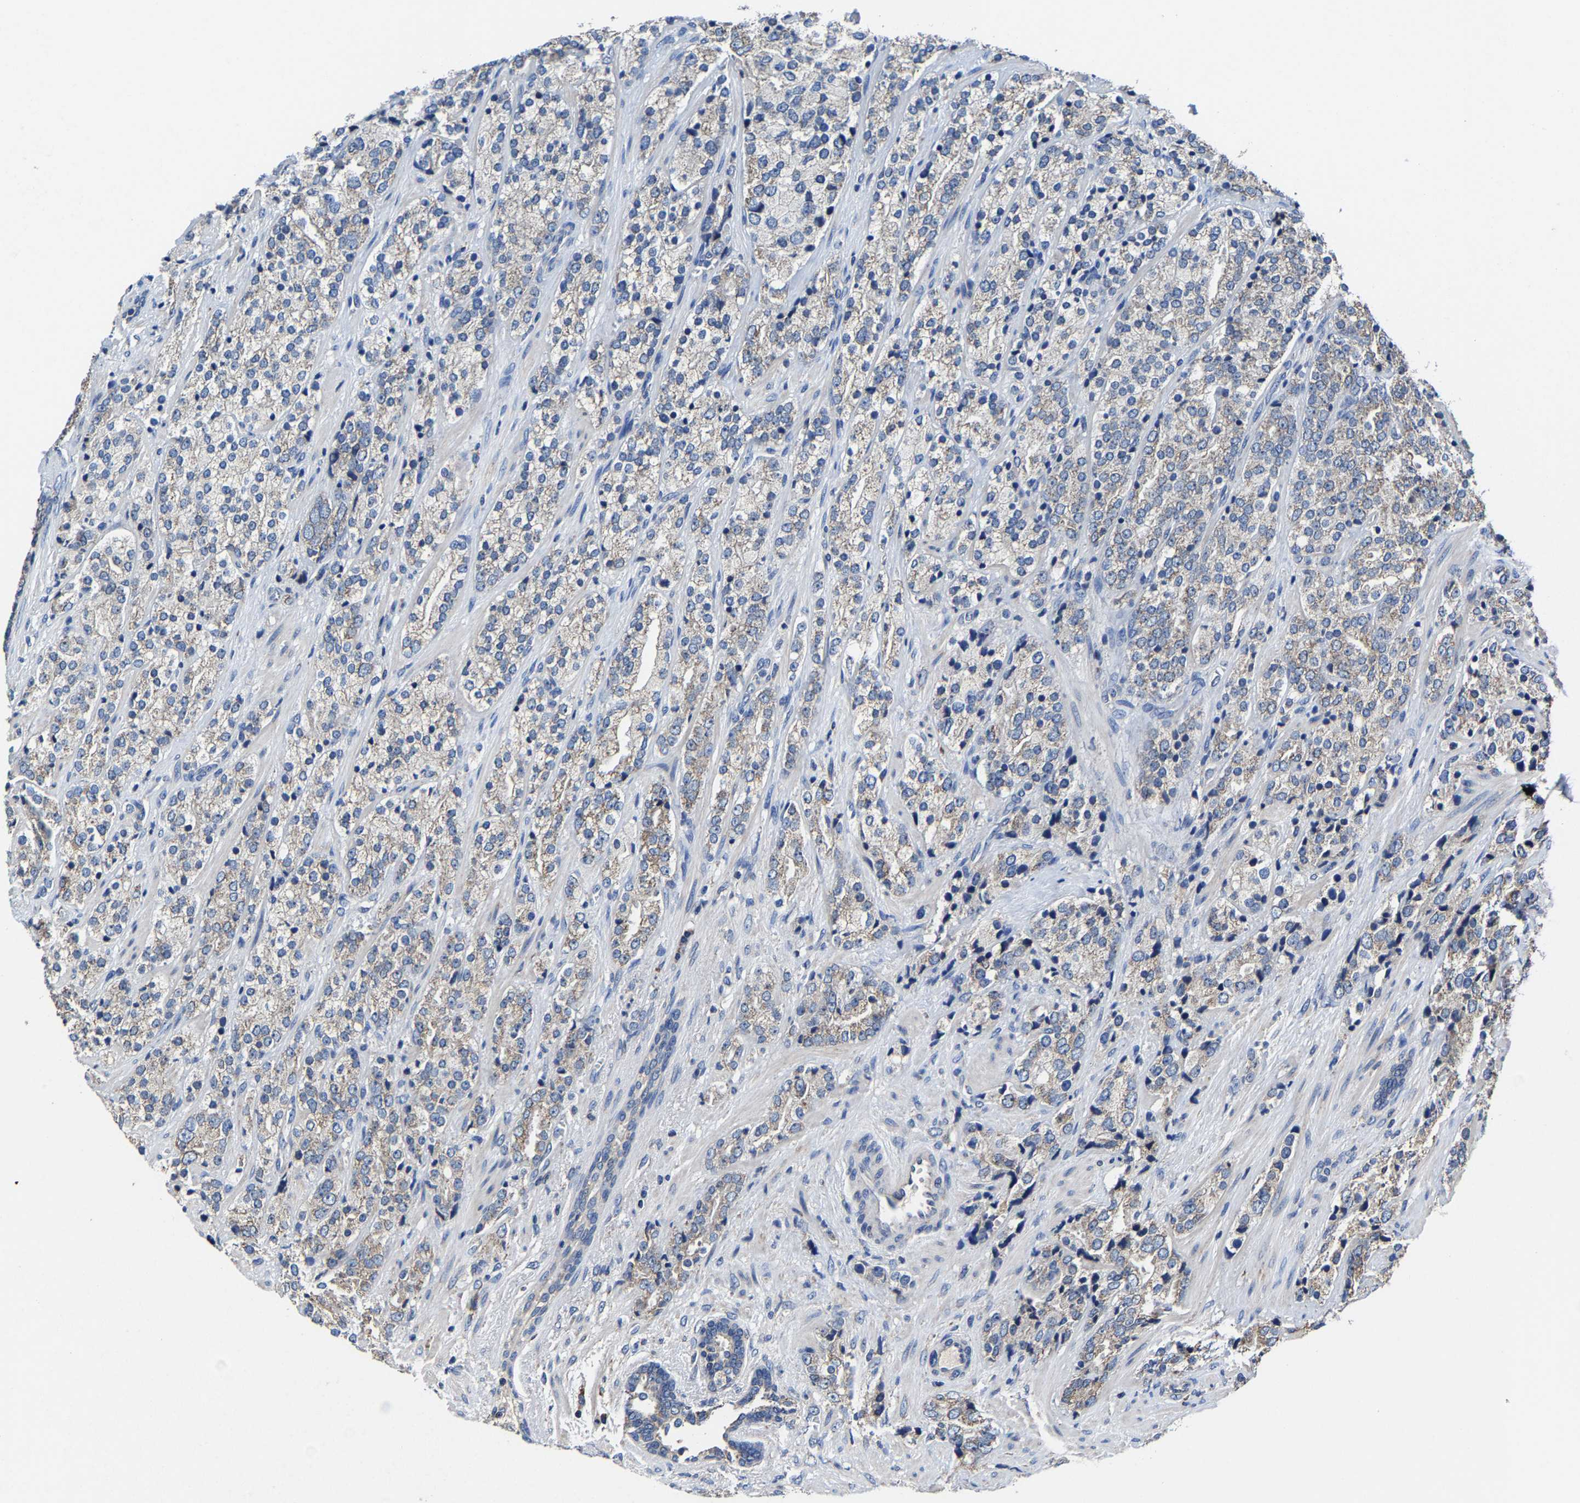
{"staining": {"intensity": "weak", "quantity": "<25%", "location": "cytoplasmic/membranous"}, "tissue": "prostate cancer", "cell_type": "Tumor cells", "image_type": "cancer", "snomed": [{"axis": "morphology", "description": "Adenocarcinoma, High grade"}, {"axis": "topography", "description": "Prostate"}], "caption": "Tumor cells show no significant positivity in high-grade adenocarcinoma (prostate).", "gene": "ZCCHC7", "patient": {"sex": "male", "age": 71}}